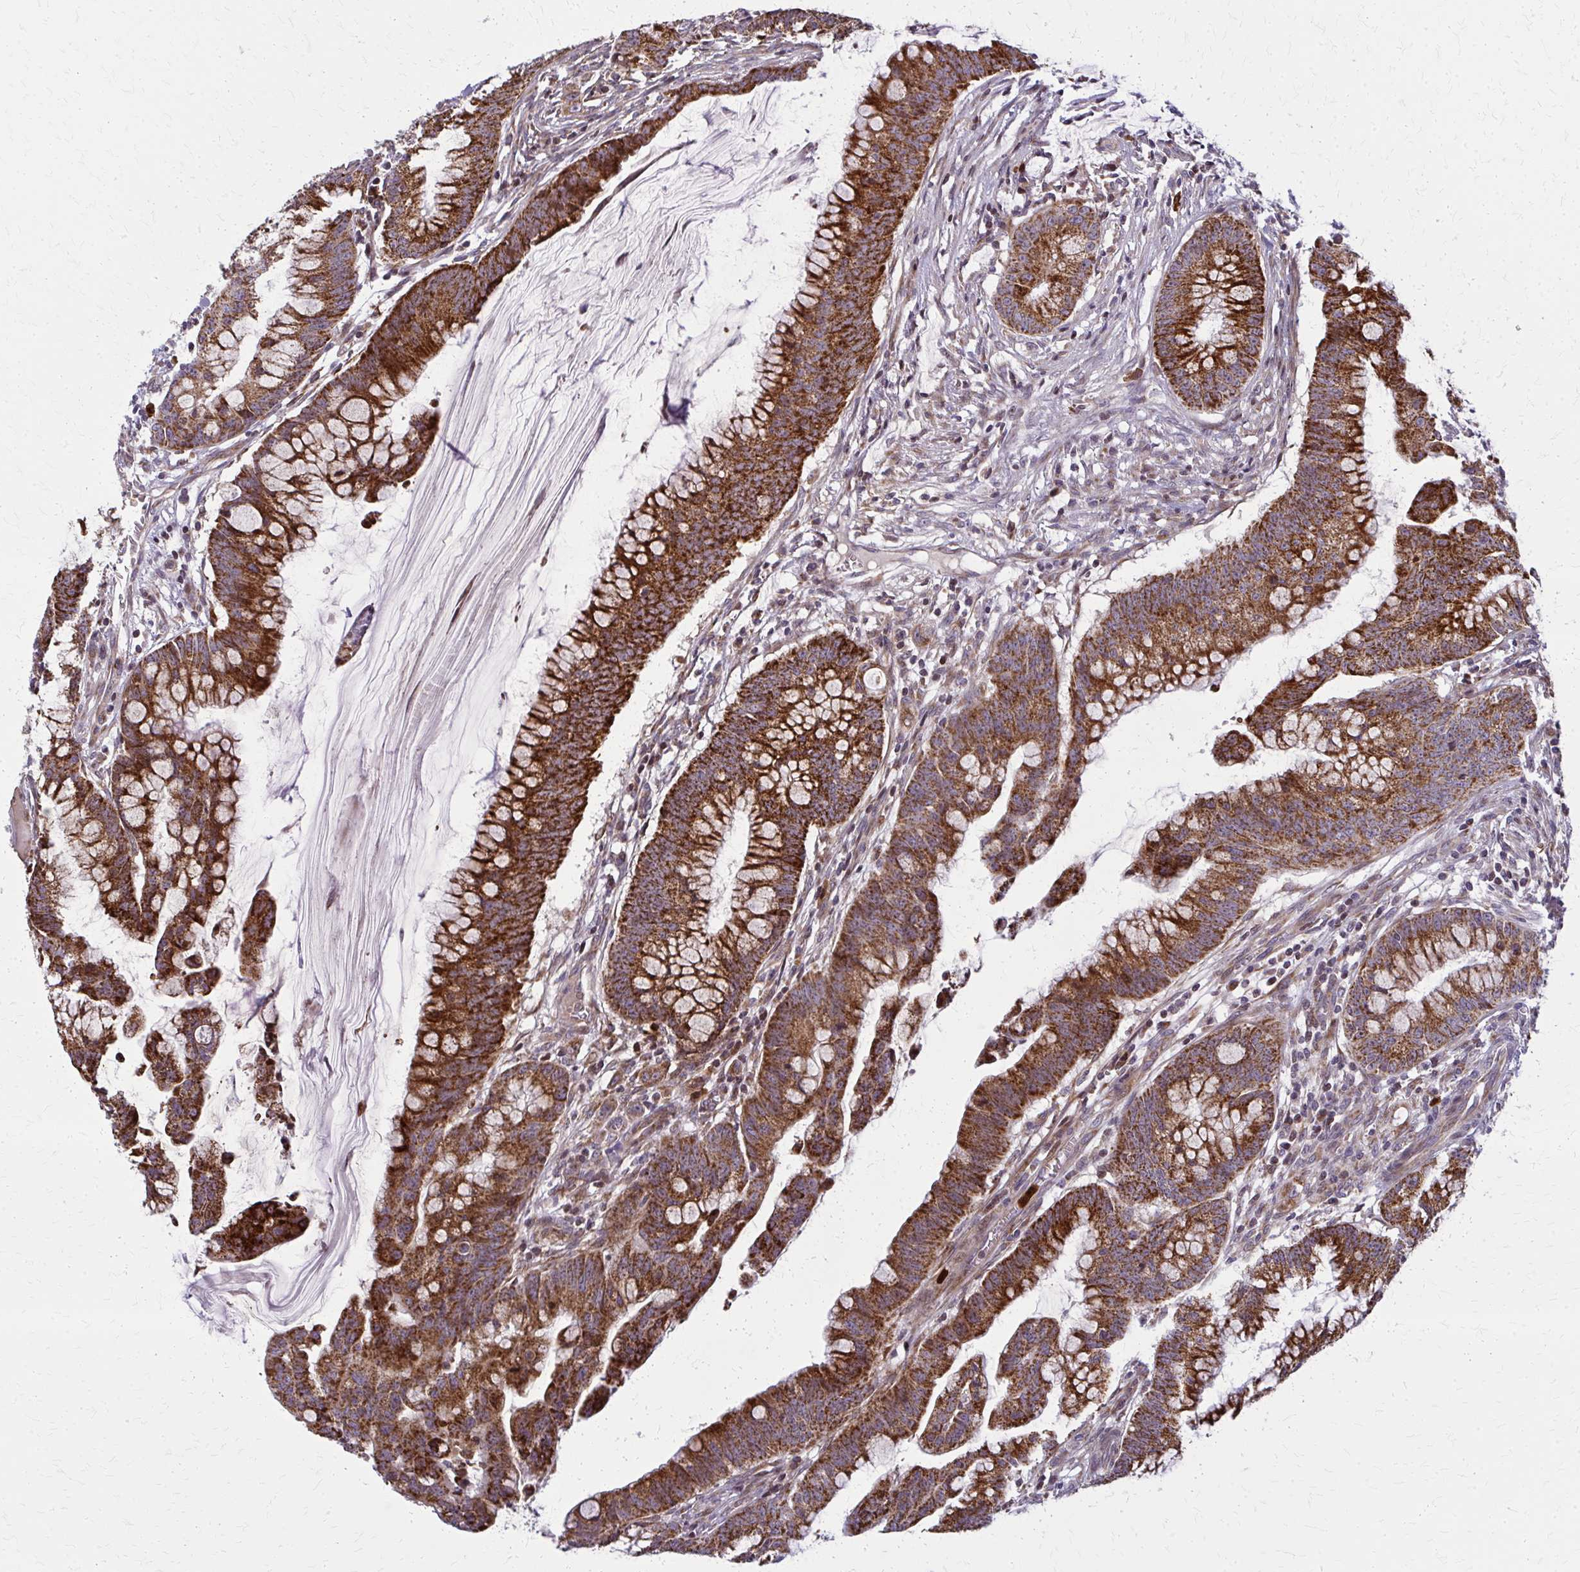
{"staining": {"intensity": "strong", "quantity": ">75%", "location": "cytoplasmic/membranous"}, "tissue": "colorectal cancer", "cell_type": "Tumor cells", "image_type": "cancer", "snomed": [{"axis": "morphology", "description": "Adenocarcinoma, NOS"}, {"axis": "topography", "description": "Colon"}], "caption": "Approximately >75% of tumor cells in colorectal adenocarcinoma reveal strong cytoplasmic/membranous protein staining as visualized by brown immunohistochemical staining.", "gene": "MCCC1", "patient": {"sex": "male", "age": 62}}